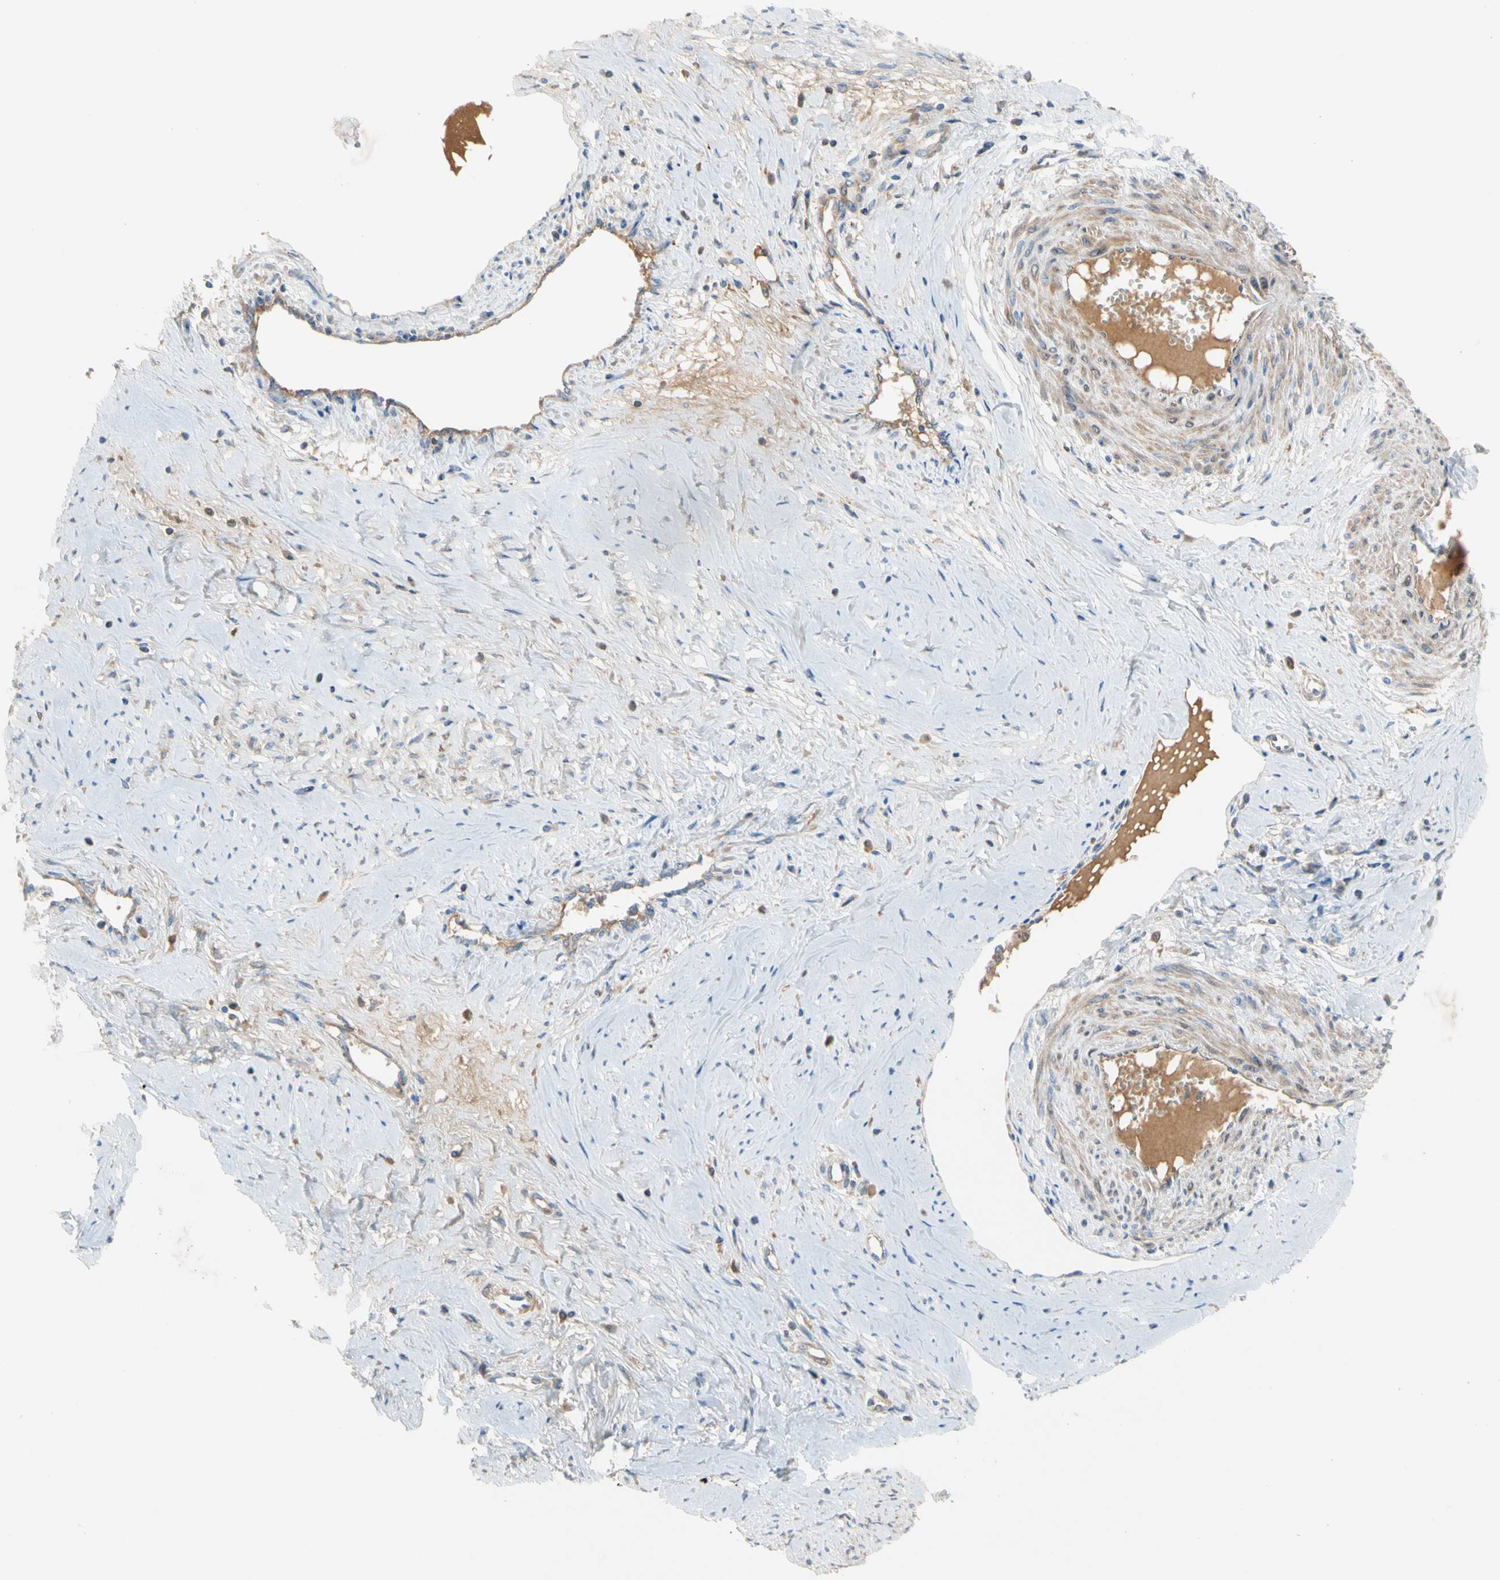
{"staining": {"intensity": "negative", "quantity": "none", "location": "none"}, "tissue": "cervical cancer", "cell_type": "Tumor cells", "image_type": "cancer", "snomed": [{"axis": "morphology", "description": "Squamous cell carcinoma, NOS"}, {"axis": "topography", "description": "Cervix"}], "caption": "This is an IHC photomicrograph of cervical cancer. There is no staining in tumor cells.", "gene": "ENTREP3", "patient": {"sex": "female", "age": 40}}